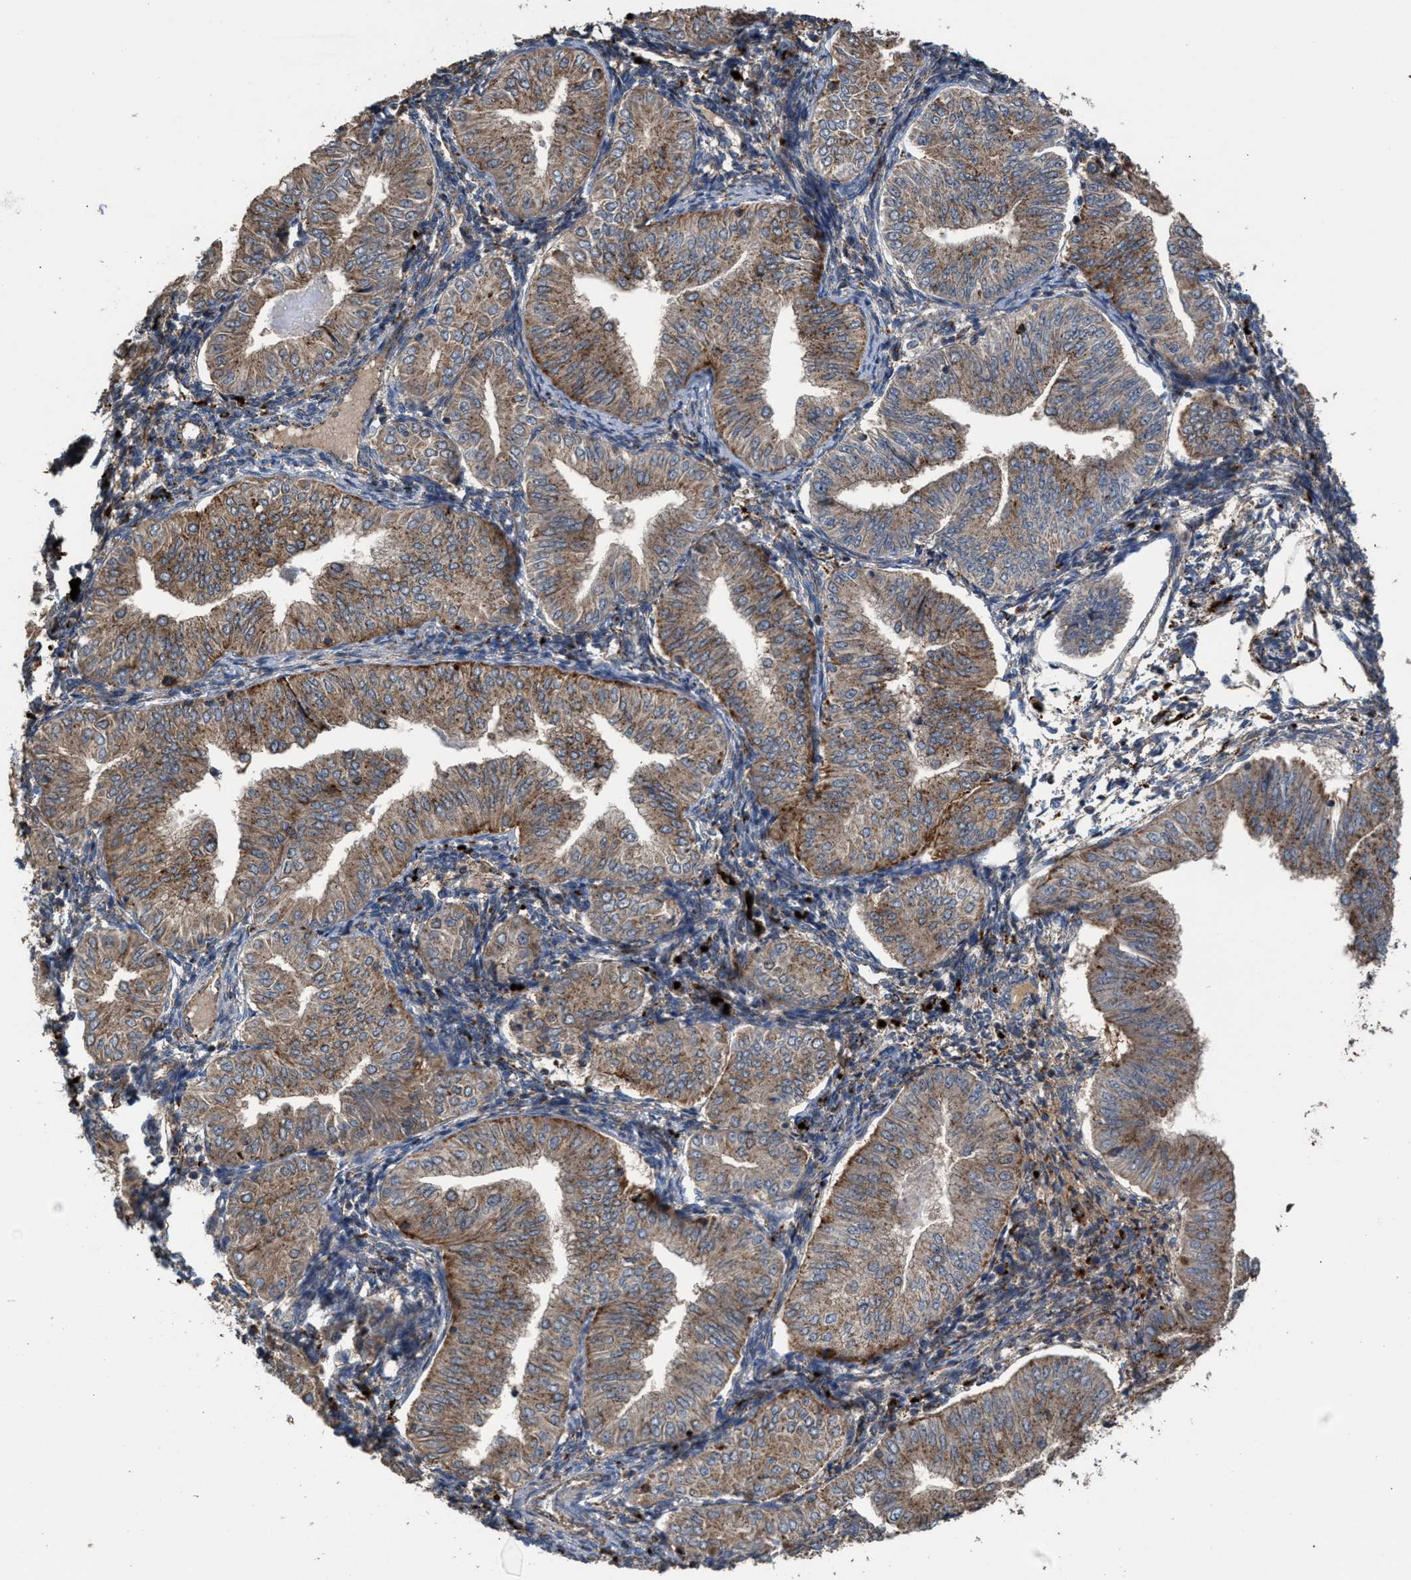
{"staining": {"intensity": "moderate", "quantity": ">75%", "location": "cytoplasmic/membranous"}, "tissue": "endometrial cancer", "cell_type": "Tumor cells", "image_type": "cancer", "snomed": [{"axis": "morphology", "description": "Normal tissue, NOS"}, {"axis": "morphology", "description": "Adenocarcinoma, NOS"}, {"axis": "topography", "description": "Endometrium"}], "caption": "Endometrial cancer stained with a protein marker reveals moderate staining in tumor cells.", "gene": "ELMO3", "patient": {"sex": "female", "age": 53}}